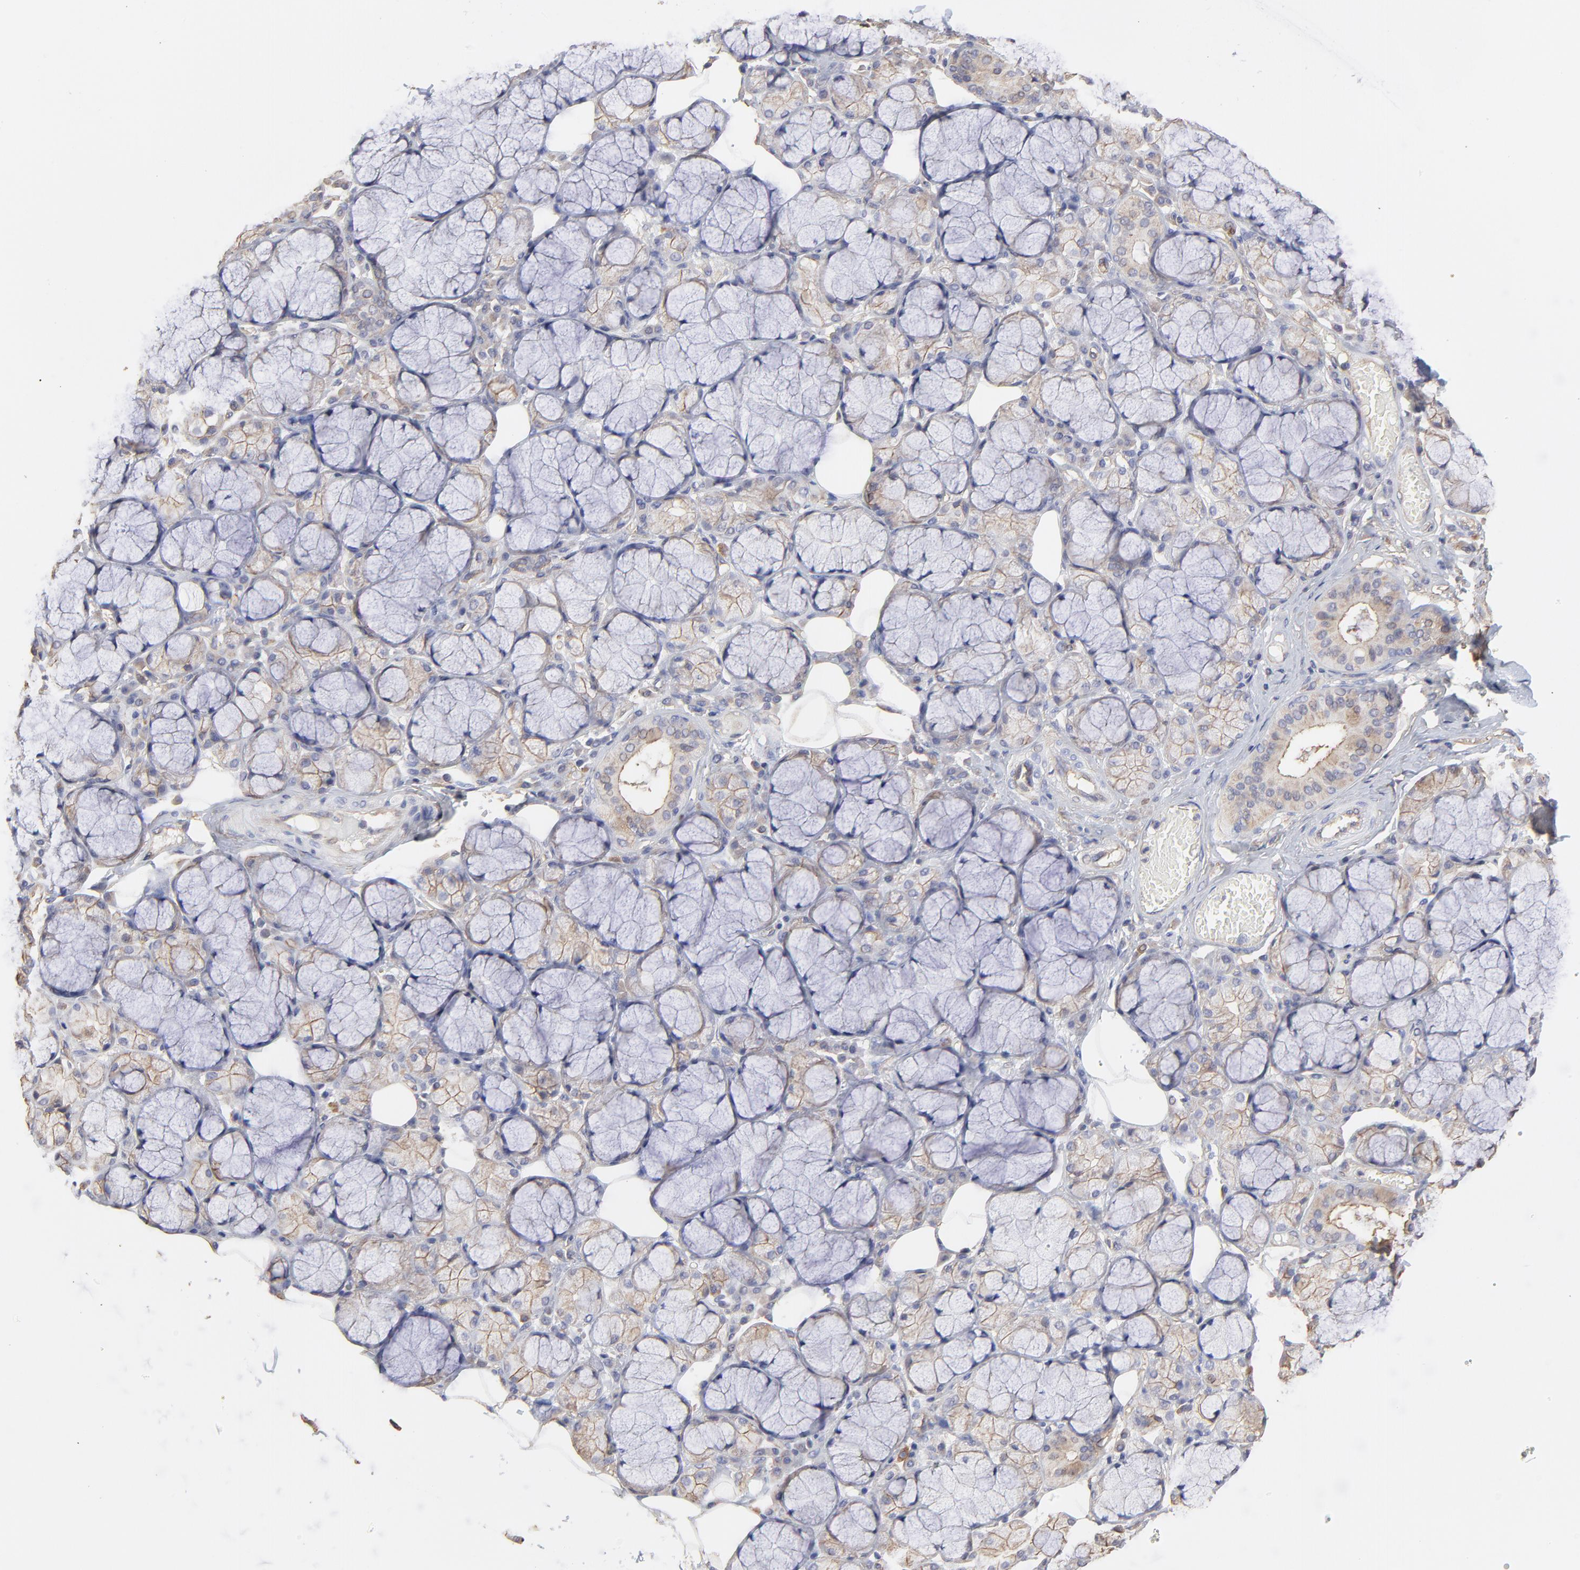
{"staining": {"intensity": "moderate", "quantity": "25%-75%", "location": "cytoplasmic/membranous"}, "tissue": "salivary gland", "cell_type": "Glandular cells", "image_type": "normal", "snomed": [{"axis": "morphology", "description": "Normal tissue, NOS"}, {"axis": "topography", "description": "Skeletal muscle"}, {"axis": "topography", "description": "Oral tissue"}, {"axis": "topography", "description": "Salivary gland"}, {"axis": "topography", "description": "Peripheral nerve tissue"}], "caption": "A medium amount of moderate cytoplasmic/membranous positivity is seen in about 25%-75% of glandular cells in benign salivary gland. The staining was performed using DAB to visualize the protein expression in brown, while the nuclei were stained in blue with hematoxylin (Magnification: 20x).", "gene": "ARMT1", "patient": {"sex": "male", "age": 54}}